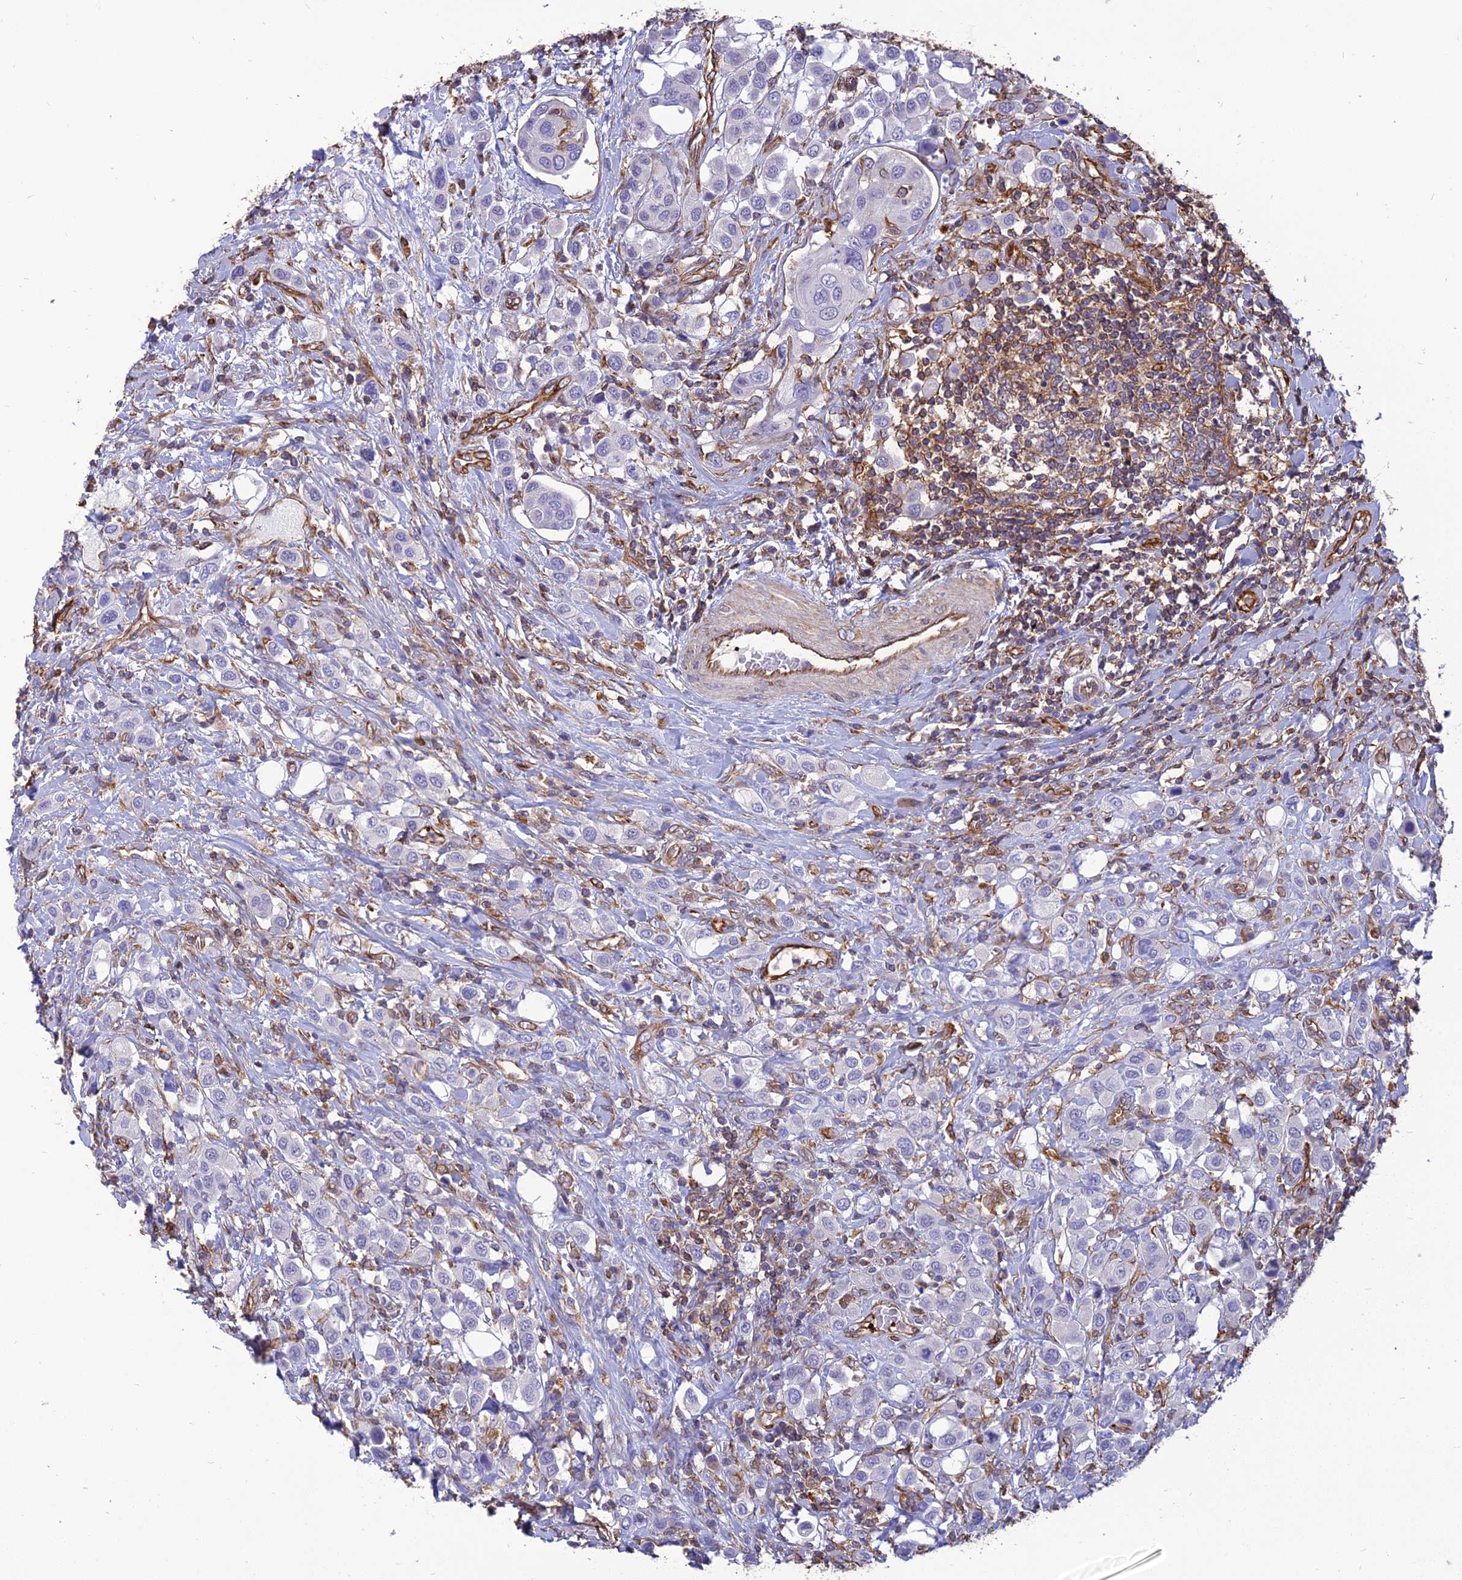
{"staining": {"intensity": "negative", "quantity": "none", "location": "none"}, "tissue": "urothelial cancer", "cell_type": "Tumor cells", "image_type": "cancer", "snomed": [{"axis": "morphology", "description": "Urothelial carcinoma, High grade"}, {"axis": "topography", "description": "Urinary bladder"}], "caption": "Immunohistochemistry (IHC) image of neoplastic tissue: human urothelial cancer stained with DAB demonstrates no significant protein positivity in tumor cells.", "gene": "PSMD11", "patient": {"sex": "male", "age": 50}}